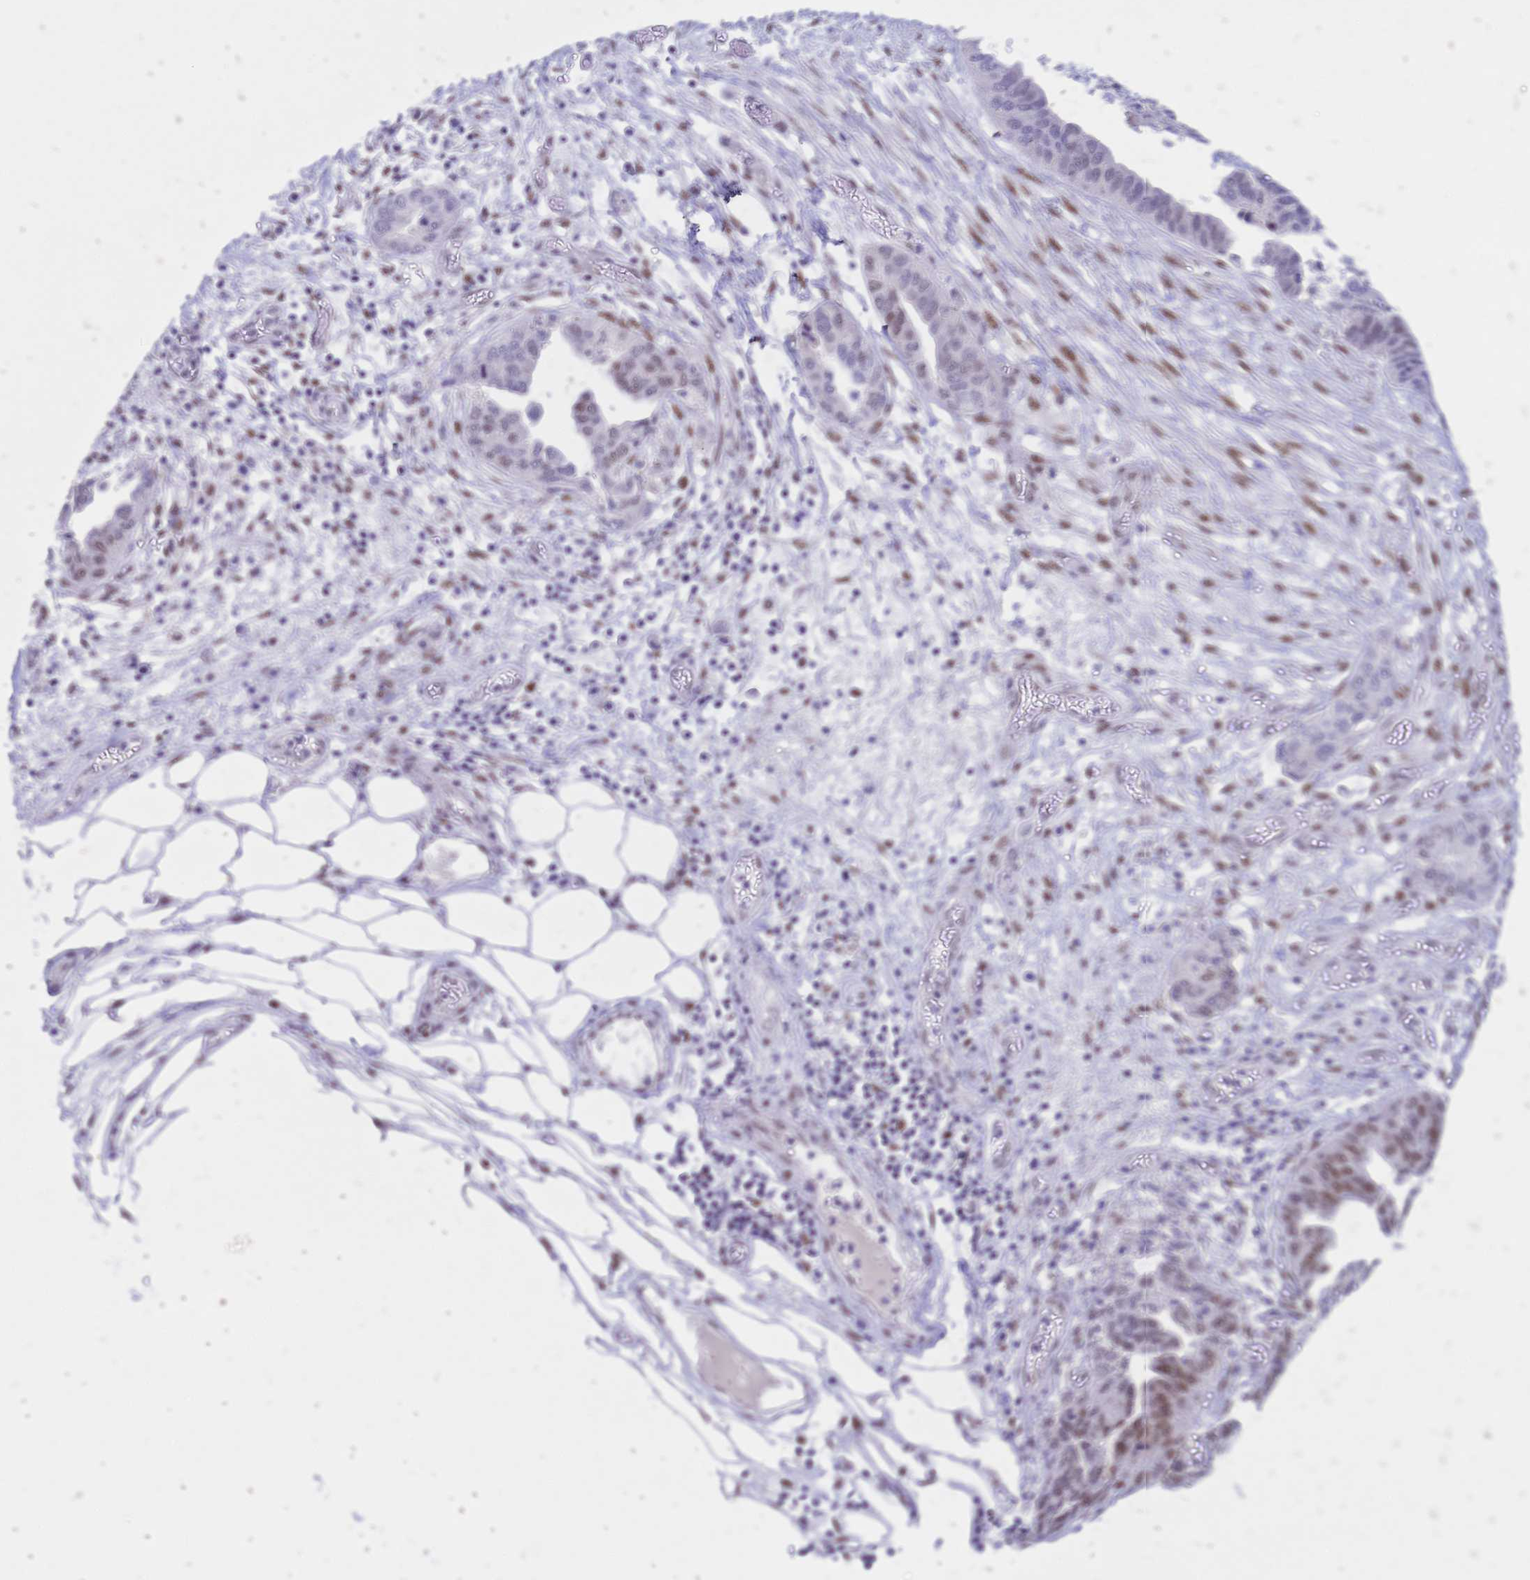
{"staining": {"intensity": "moderate", "quantity": "<25%", "location": "nuclear"}, "tissue": "ovarian cancer", "cell_type": "Tumor cells", "image_type": "cancer", "snomed": [{"axis": "morphology", "description": "Cystadenocarcinoma, serous, NOS"}, {"axis": "topography", "description": "Ovary"}], "caption": "Immunohistochemistry (IHC) (DAB (3,3'-diaminobenzidine)) staining of human ovarian cancer exhibits moderate nuclear protein expression in about <25% of tumor cells.", "gene": "NFIC", "patient": {"sex": "female", "age": 75}}